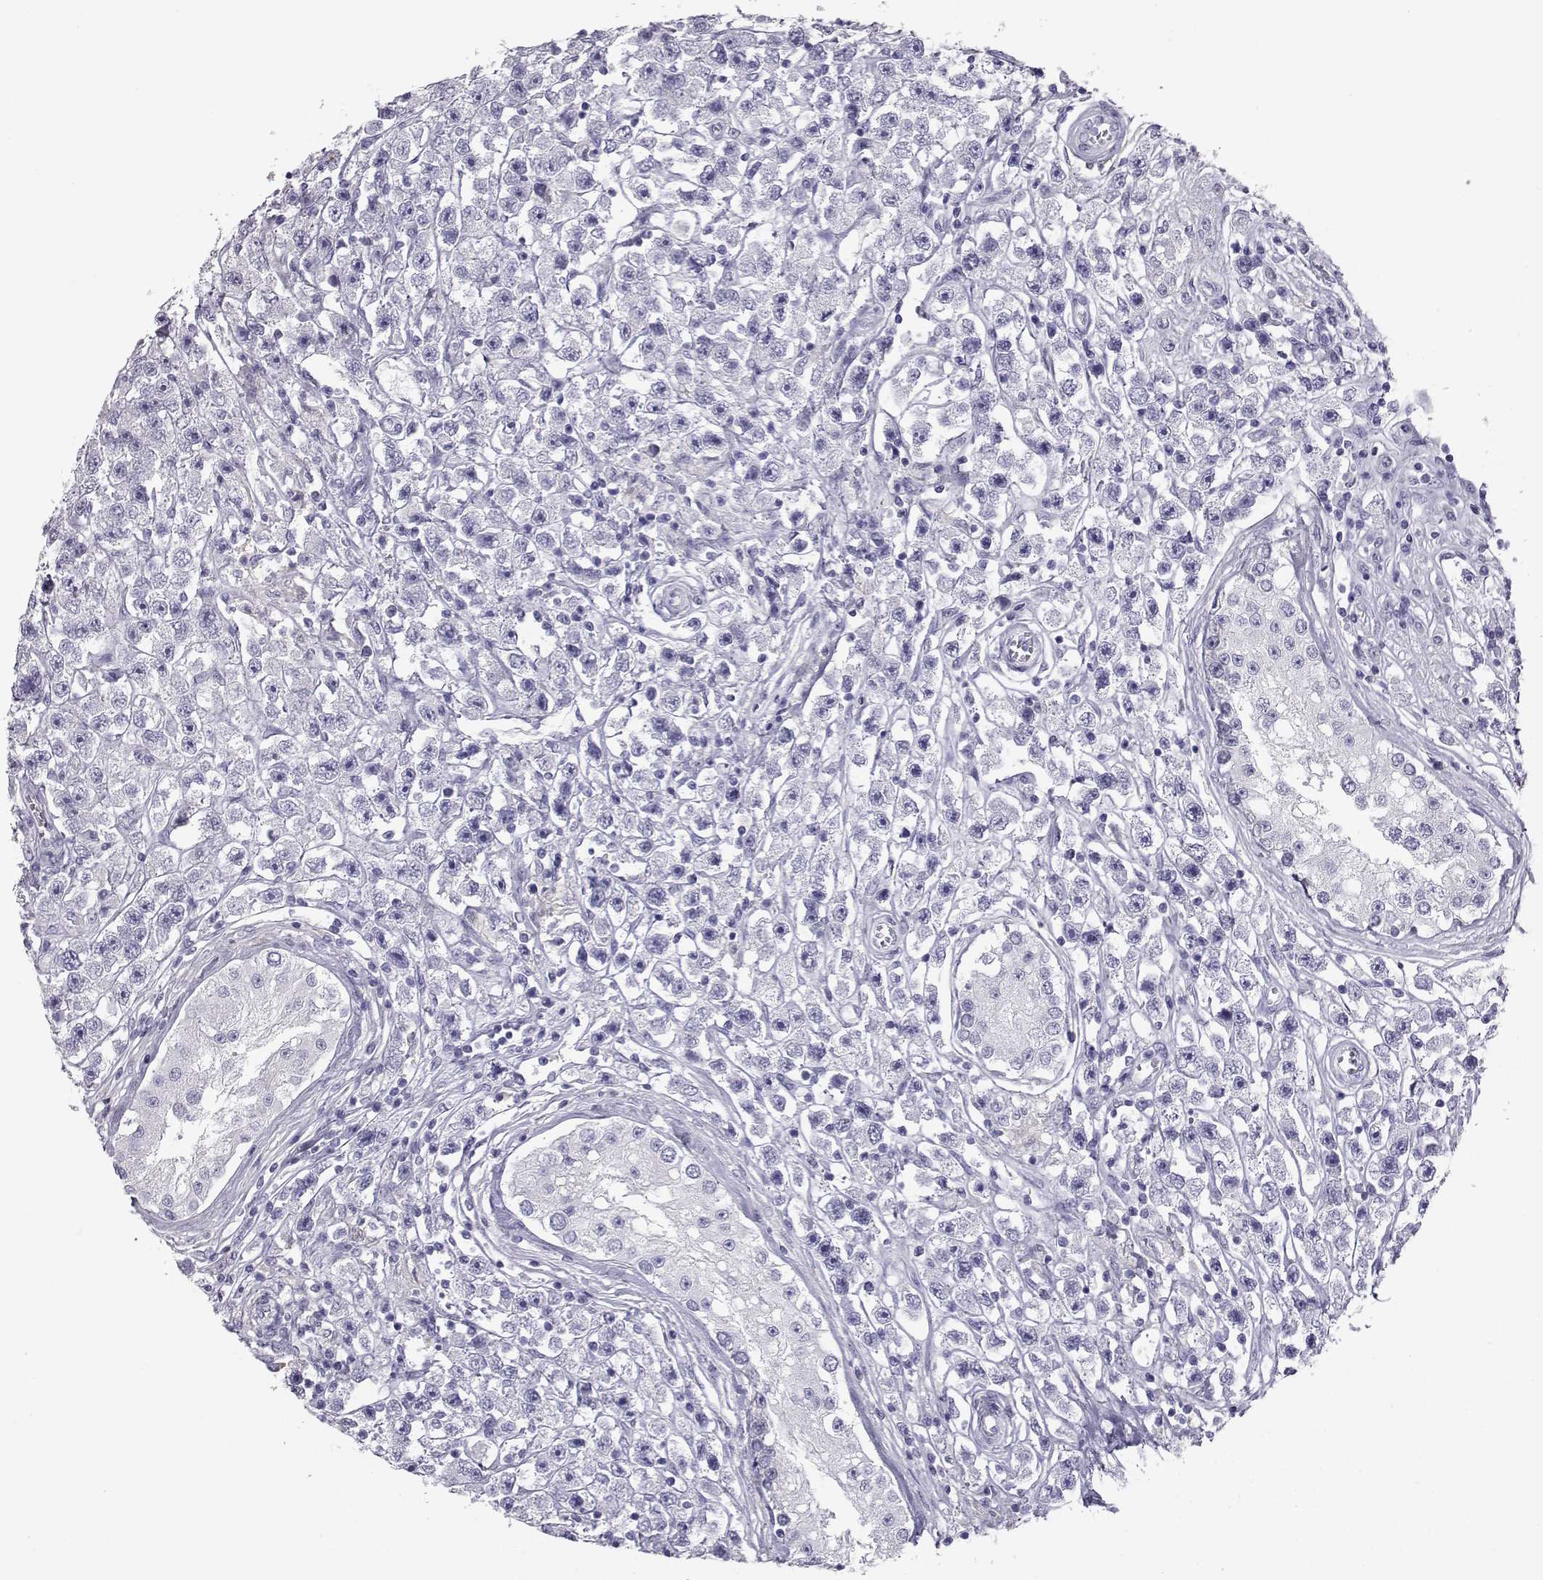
{"staining": {"intensity": "negative", "quantity": "none", "location": "none"}, "tissue": "testis cancer", "cell_type": "Tumor cells", "image_type": "cancer", "snomed": [{"axis": "morphology", "description": "Seminoma, NOS"}, {"axis": "topography", "description": "Testis"}], "caption": "Testis seminoma was stained to show a protein in brown. There is no significant staining in tumor cells. The staining was performed using DAB (3,3'-diaminobenzidine) to visualize the protein expression in brown, while the nuclei were stained in blue with hematoxylin (Magnification: 20x).", "gene": "ITLN2", "patient": {"sex": "male", "age": 45}}